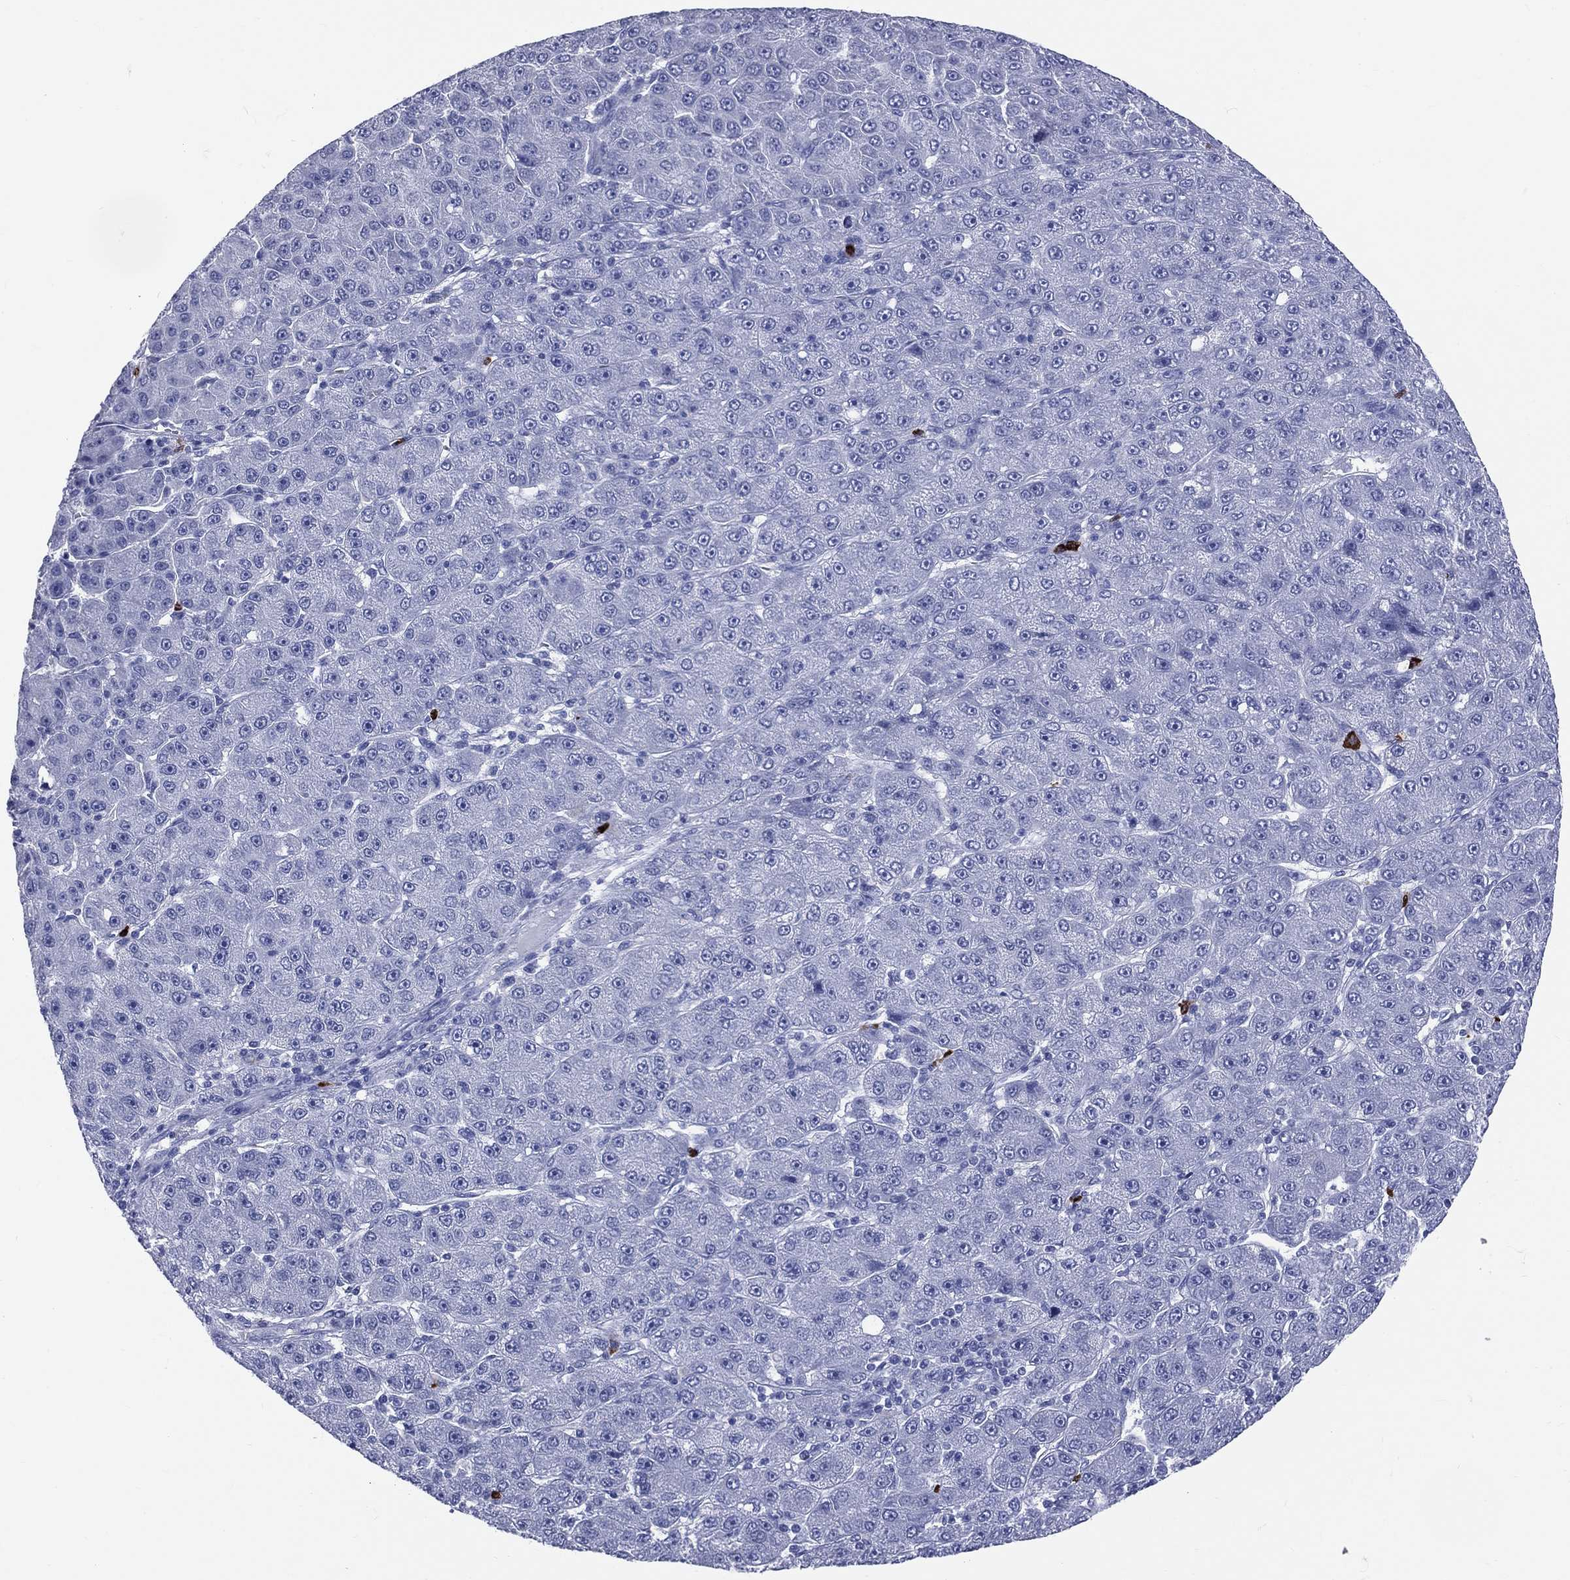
{"staining": {"intensity": "negative", "quantity": "none", "location": "none"}, "tissue": "liver cancer", "cell_type": "Tumor cells", "image_type": "cancer", "snomed": [{"axis": "morphology", "description": "Carcinoma, Hepatocellular, NOS"}, {"axis": "topography", "description": "Liver"}], "caption": "The IHC image has no significant expression in tumor cells of hepatocellular carcinoma (liver) tissue.", "gene": "PGLYRP1", "patient": {"sex": "male", "age": 67}}